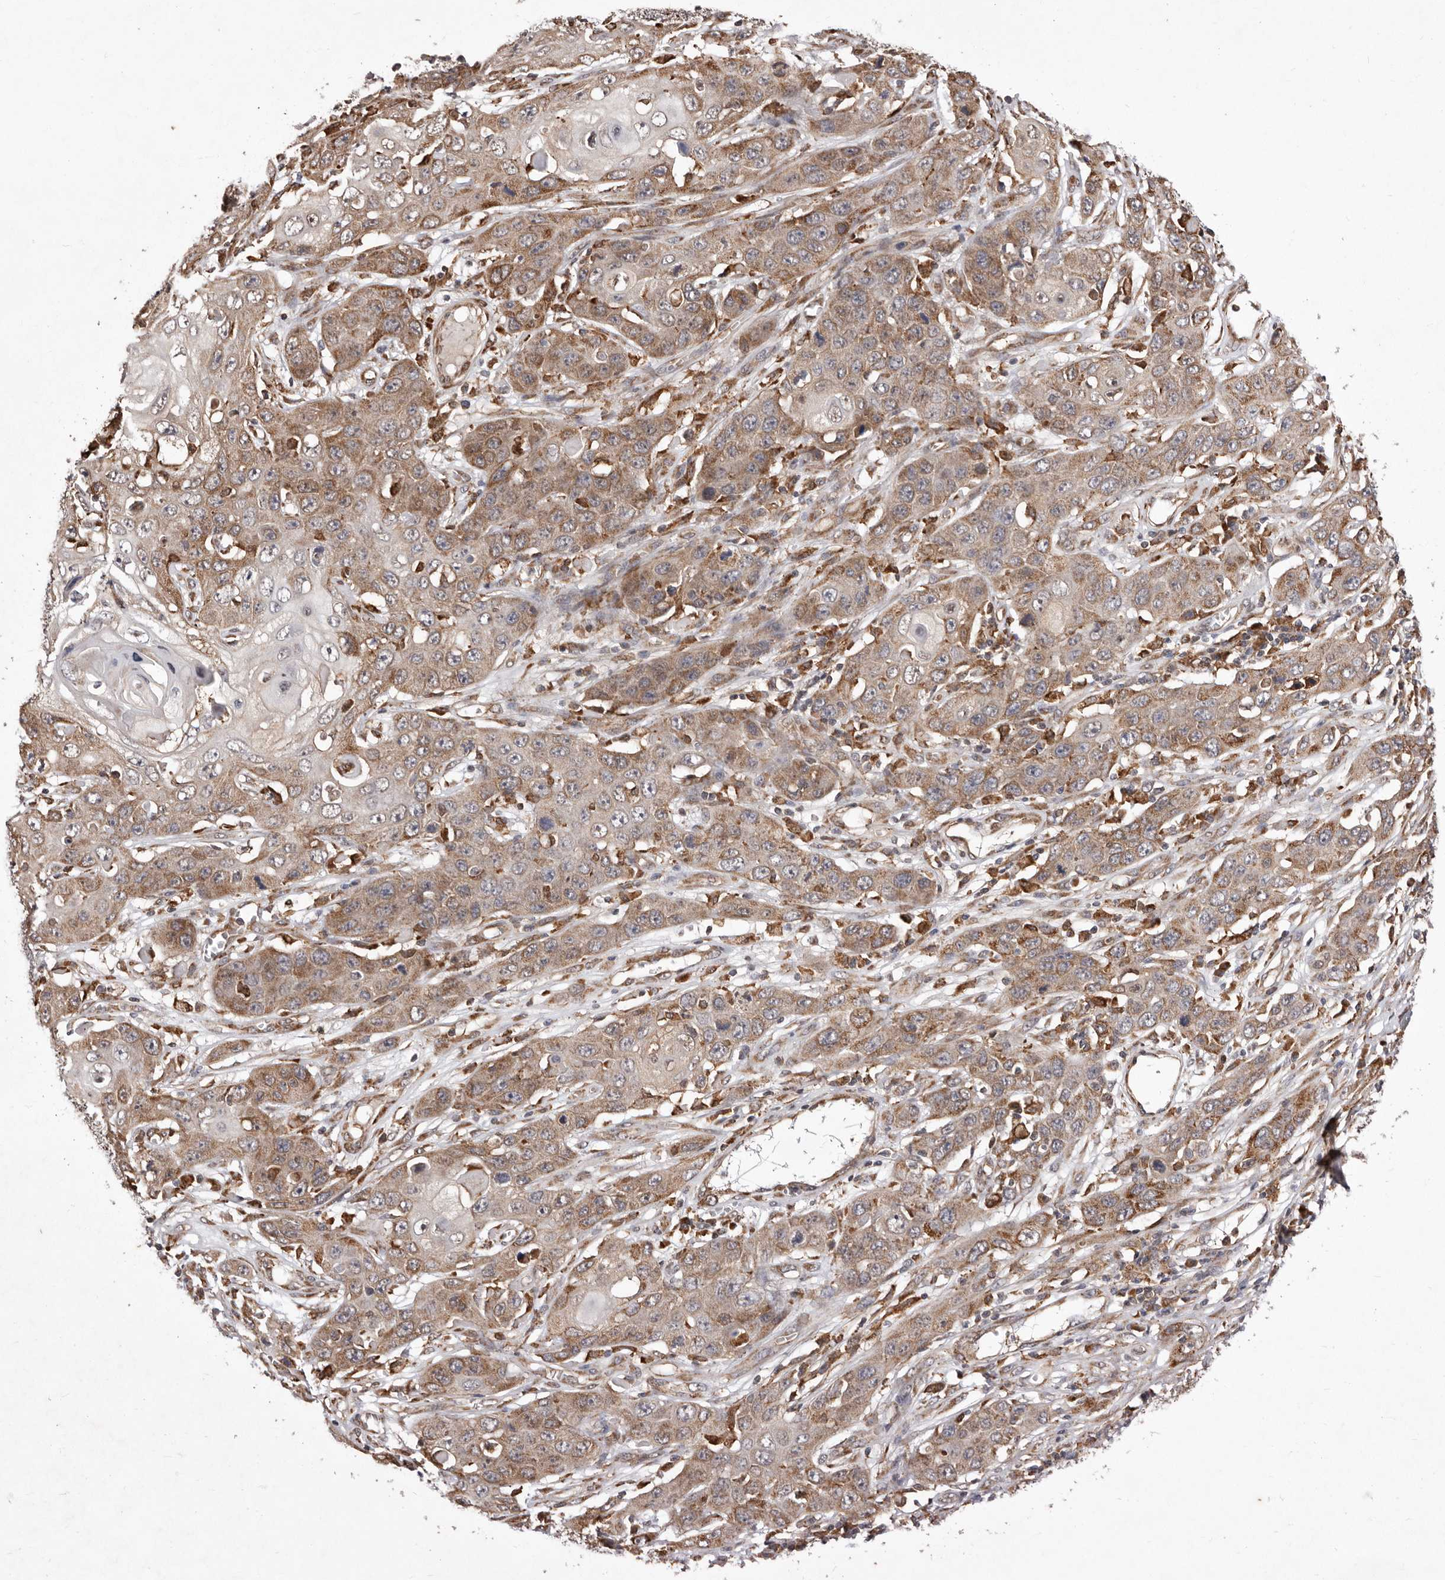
{"staining": {"intensity": "moderate", "quantity": "25%-75%", "location": "cytoplasmic/membranous"}, "tissue": "skin cancer", "cell_type": "Tumor cells", "image_type": "cancer", "snomed": [{"axis": "morphology", "description": "Squamous cell carcinoma, NOS"}, {"axis": "topography", "description": "Skin"}], "caption": "Immunohistochemistry photomicrograph of skin cancer (squamous cell carcinoma) stained for a protein (brown), which displays medium levels of moderate cytoplasmic/membranous expression in approximately 25%-75% of tumor cells.", "gene": "RRM2B", "patient": {"sex": "male", "age": 55}}